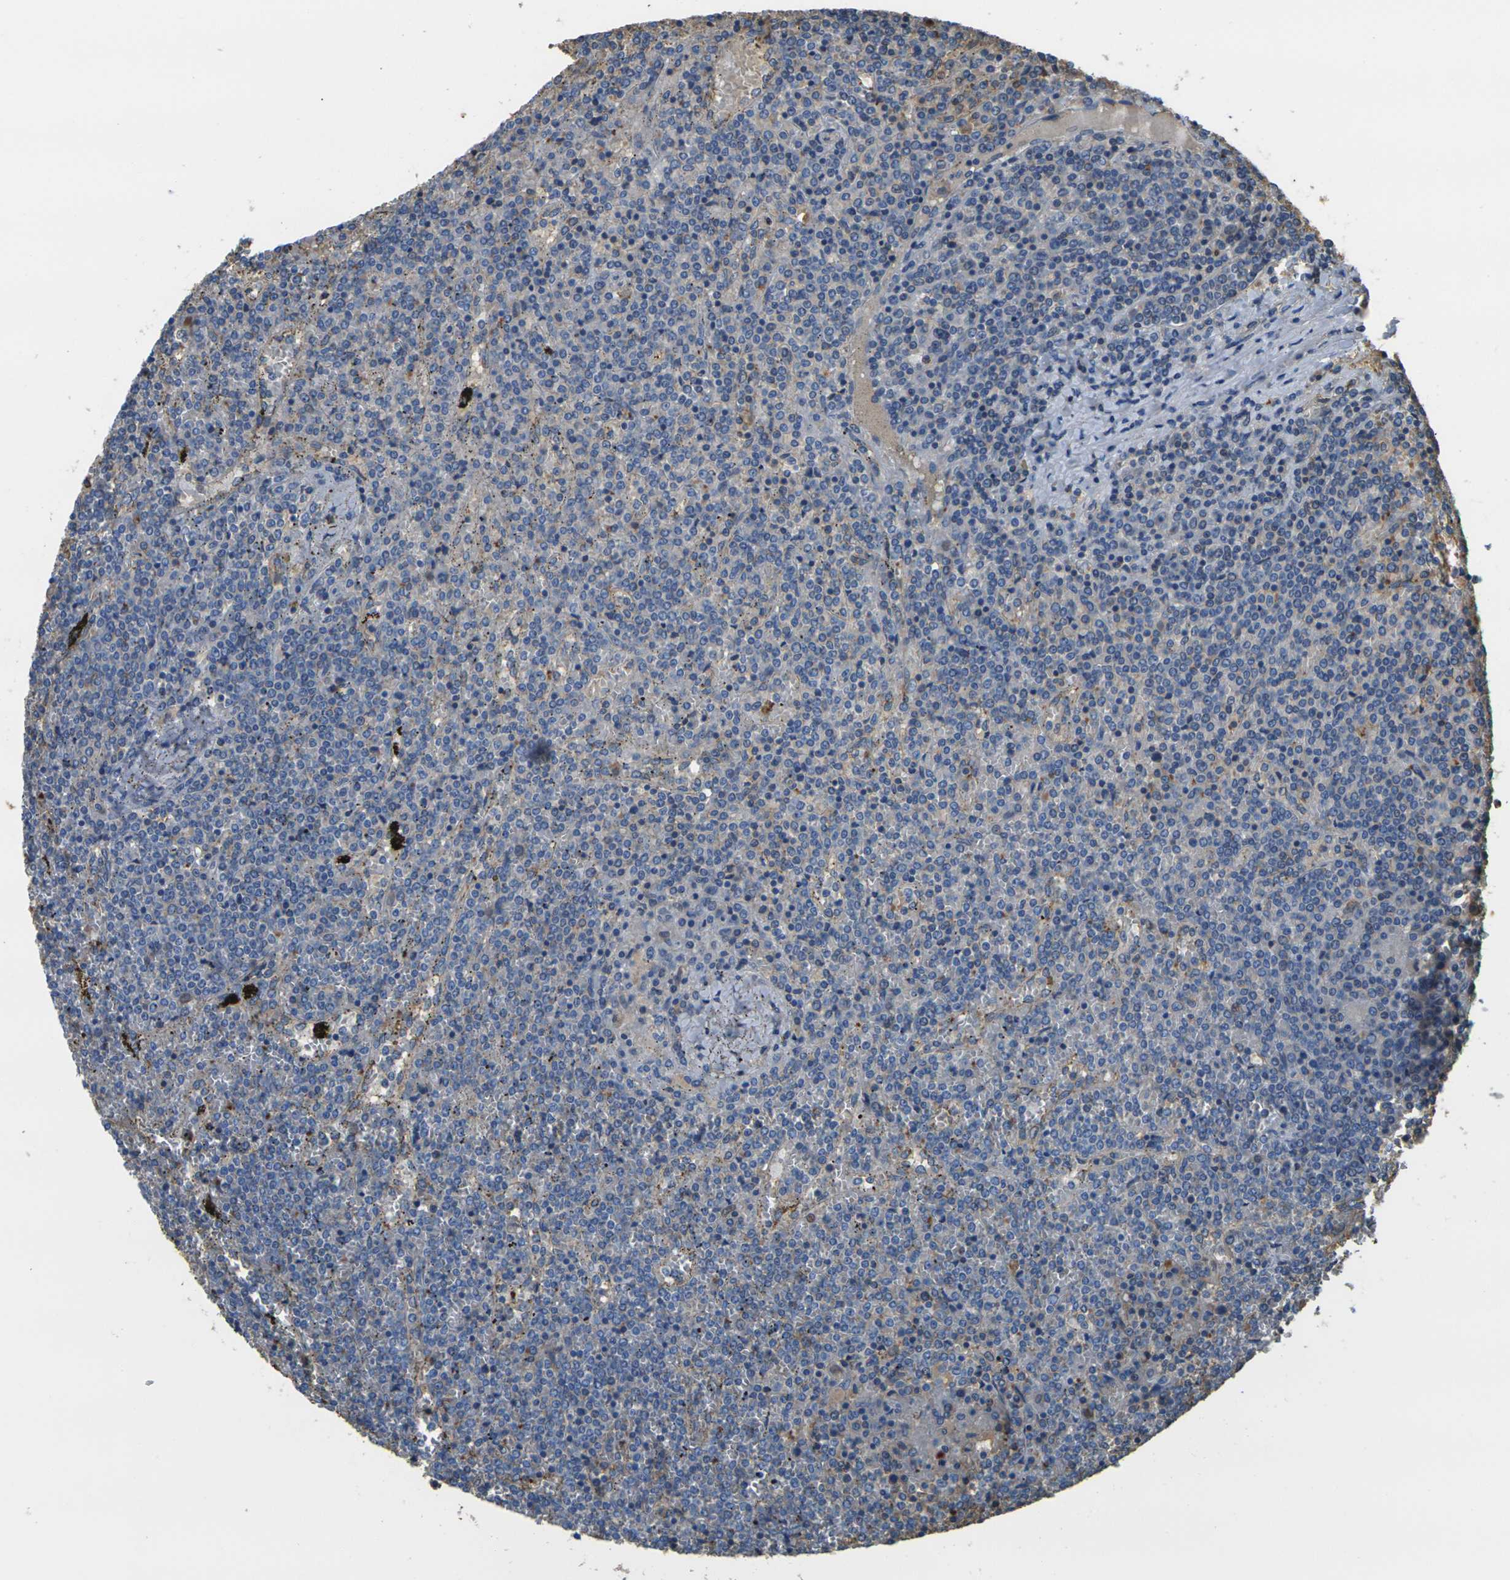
{"staining": {"intensity": "negative", "quantity": "none", "location": "none"}, "tissue": "lymphoma", "cell_type": "Tumor cells", "image_type": "cancer", "snomed": [{"axis": "morphology", "description": "Malignant lymphoma, non-Hodgkin's type, Low grade"}, {"axis": "topography", "description": "Spleen"}], "caption": "The immunohistochemistry histopathology image has no significant staining in tumor cells of lymphoma tissue.", "gene": "PLCD1", "patient": {"sex": "female", "age": 19}}